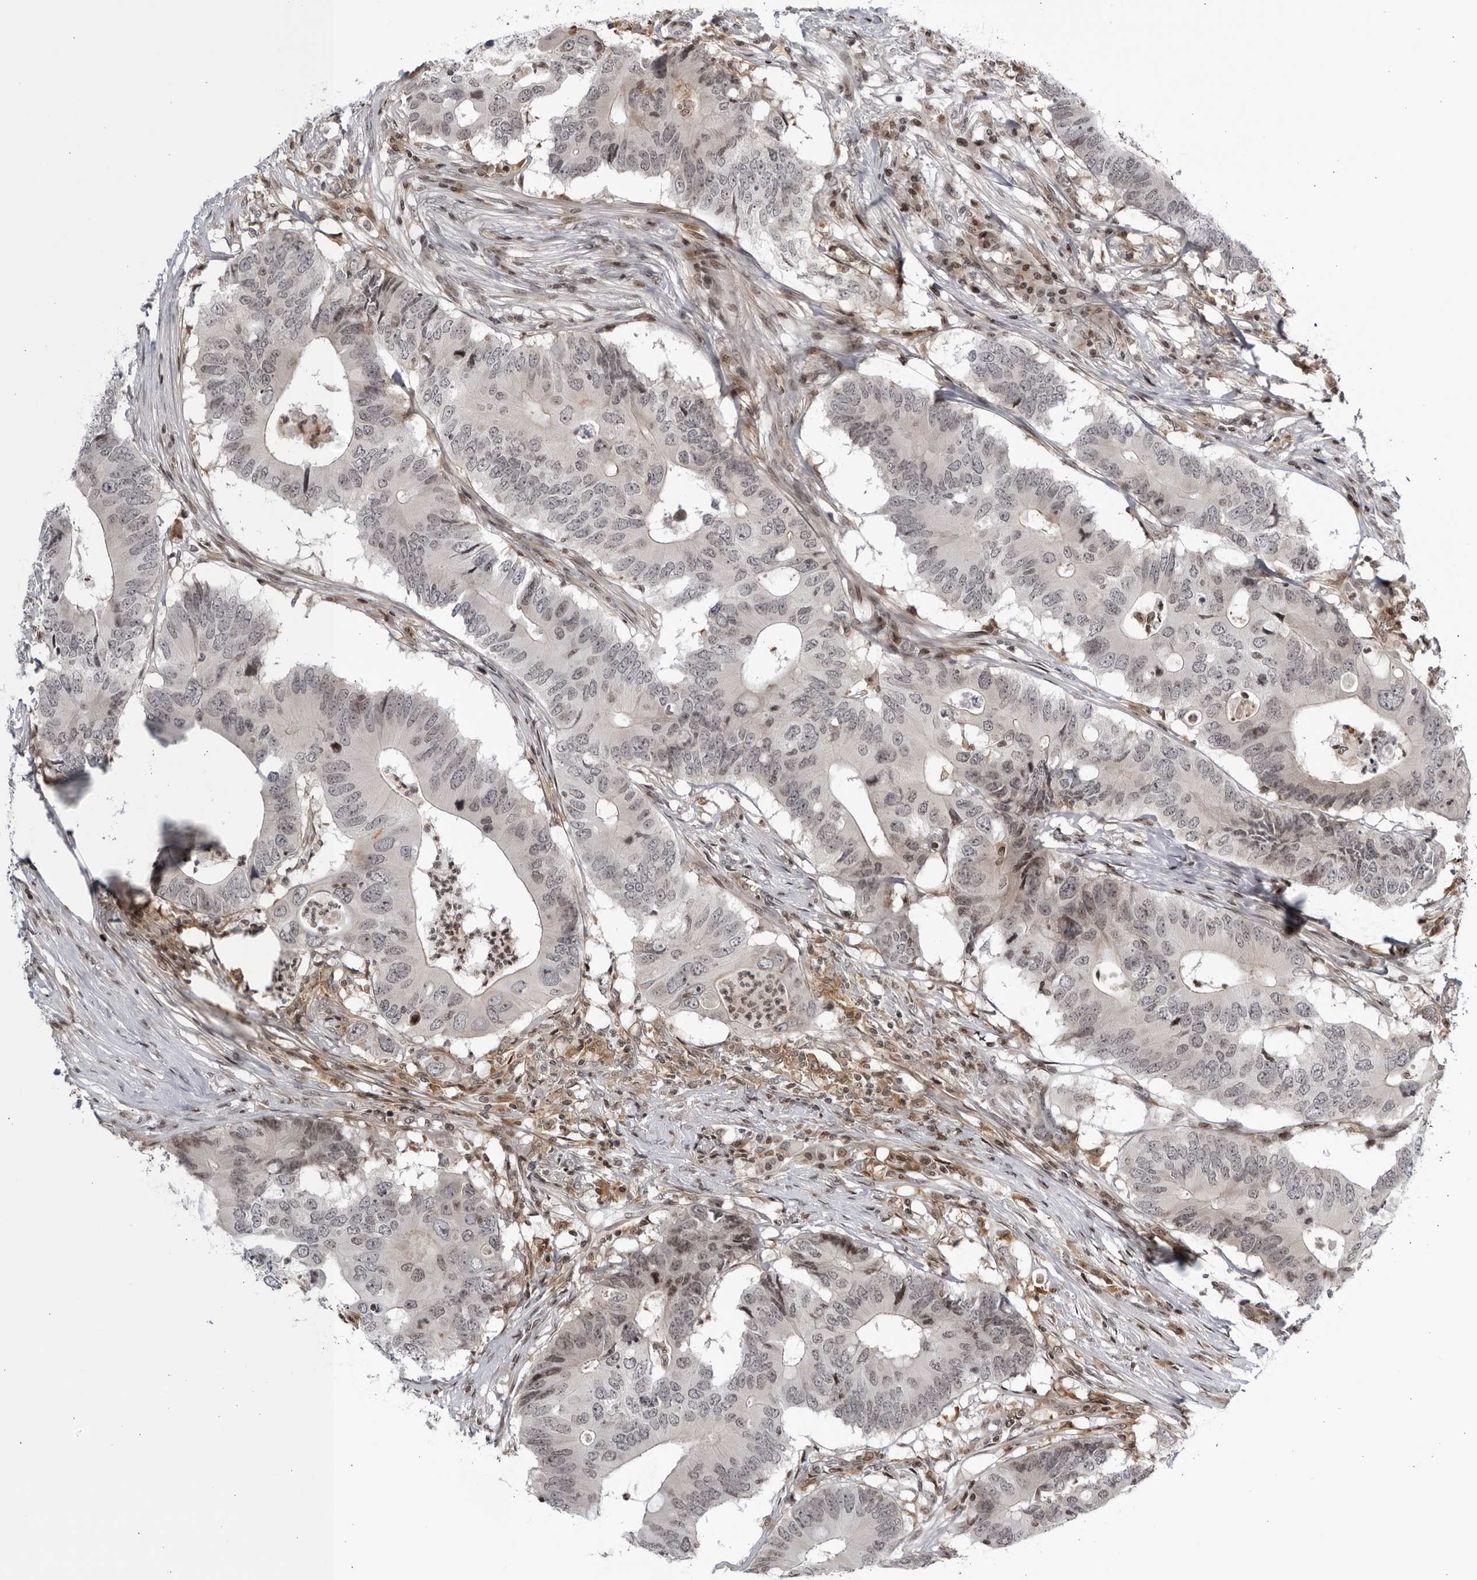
{"staining": {"intensity": "weak", "quantity": "<25%", "location": "nuclear"}, "tissue": "colorectal cancer", "cell_type": "Tumor cells", "image_type": "cancer", "snomed": [{"axis": "morphology", "description": "Adenocarcinoma, NOS"}, {"axis": "topography", "description": "Colon"}], "caption": "The immunohistochemistry histopathology image has no significant positivity in tumor cells of colorectal adenocarcinoma tissue.", "gene": "DTL", "patient": {"sex": "male", "age": 71}}